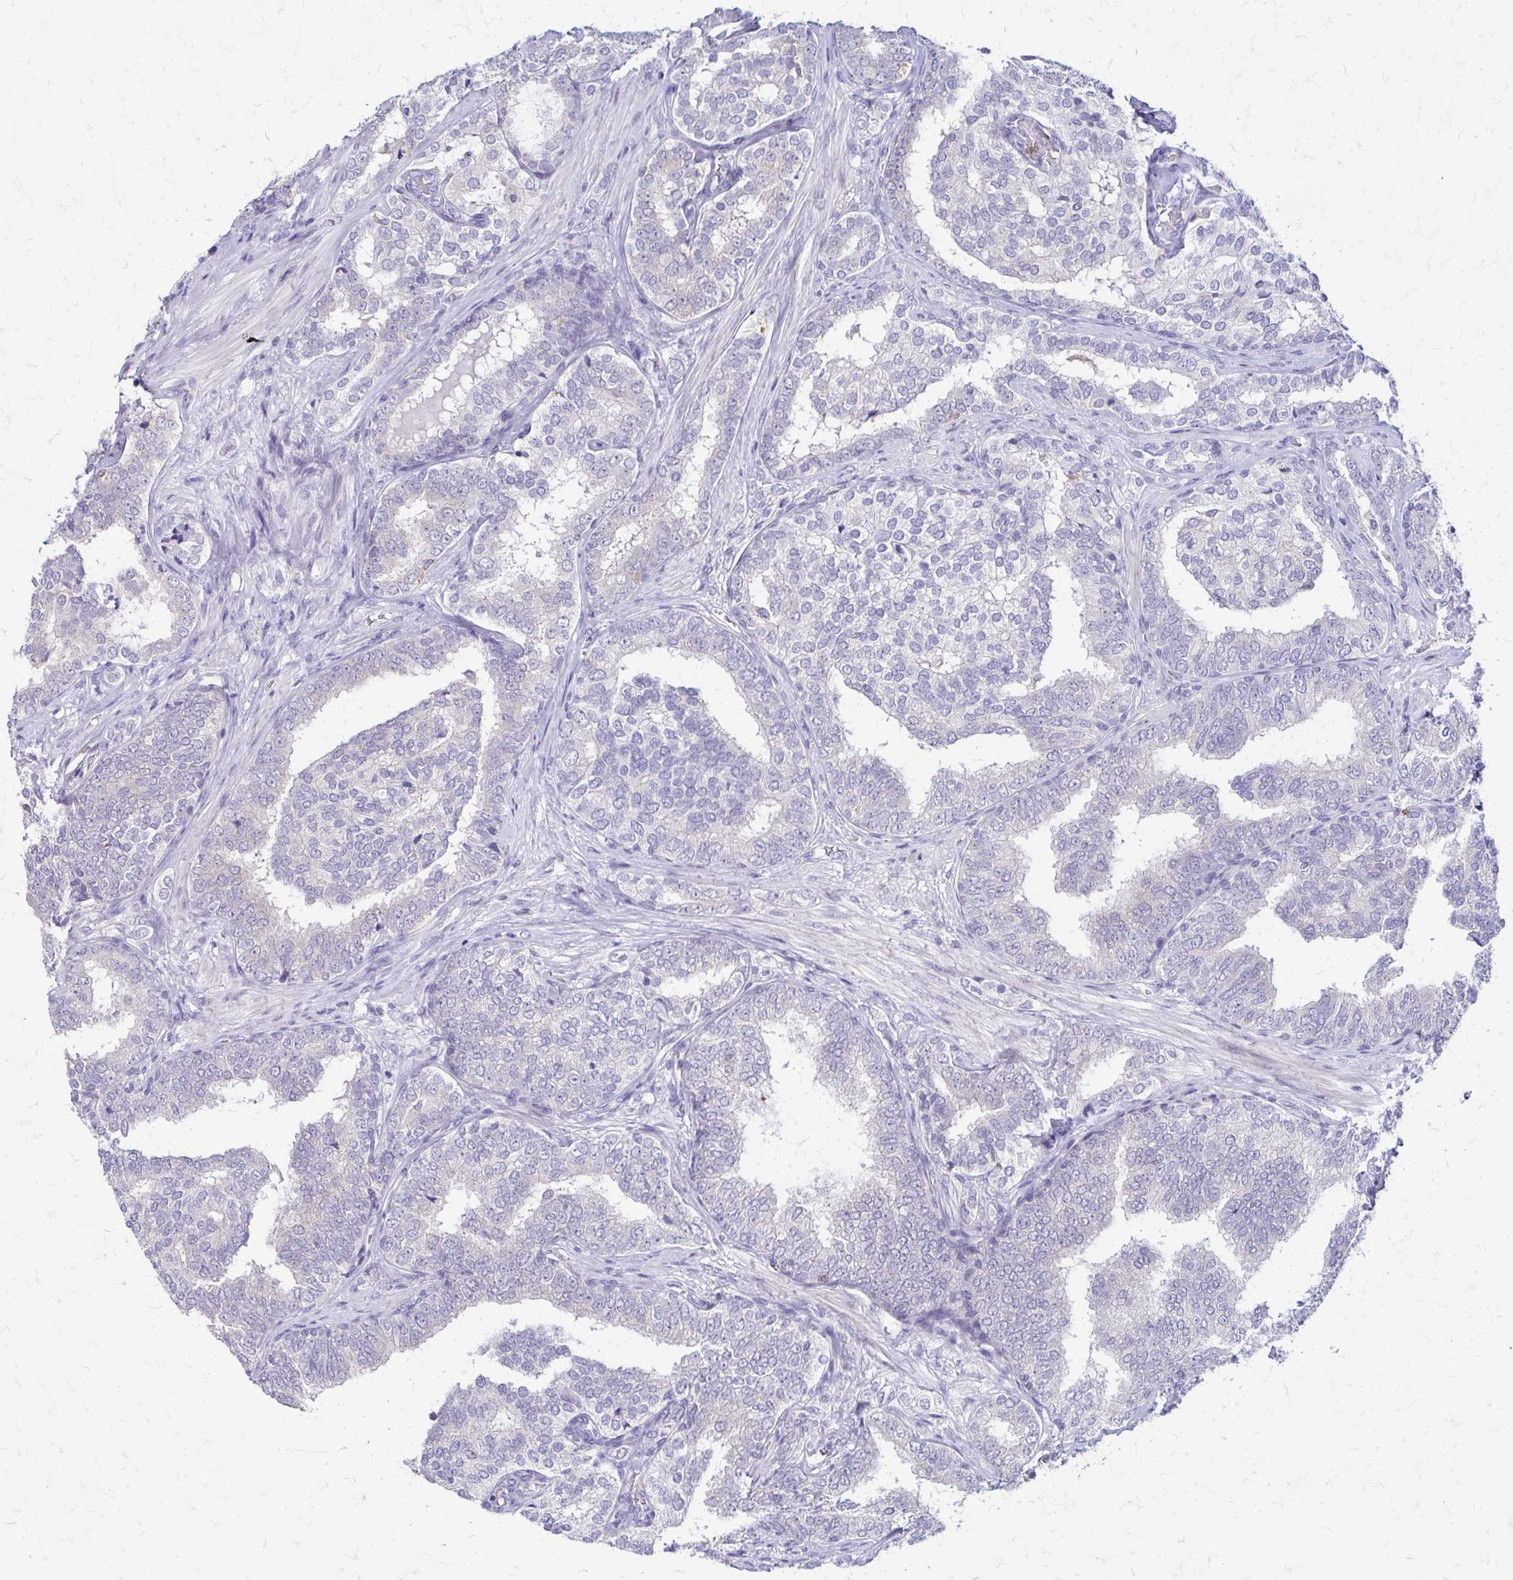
{"staining": {"intensity": "negative", "quantity": "none", "location": "none"}, "tissue": "prostate cancer", "cell_type": "Tumor cells", "image_type": "cancer", "snomed": [{"axis": "morphology", "description": "Adenocarcinoma, High grade"}, {"axis": "topography", "description": "Prostate"}], "caption": "Tumor cells are negative for protein expression in human prostate cancer.", "gene": "PIK3AP1", "patient": {"sex": "male", "age": 72}}